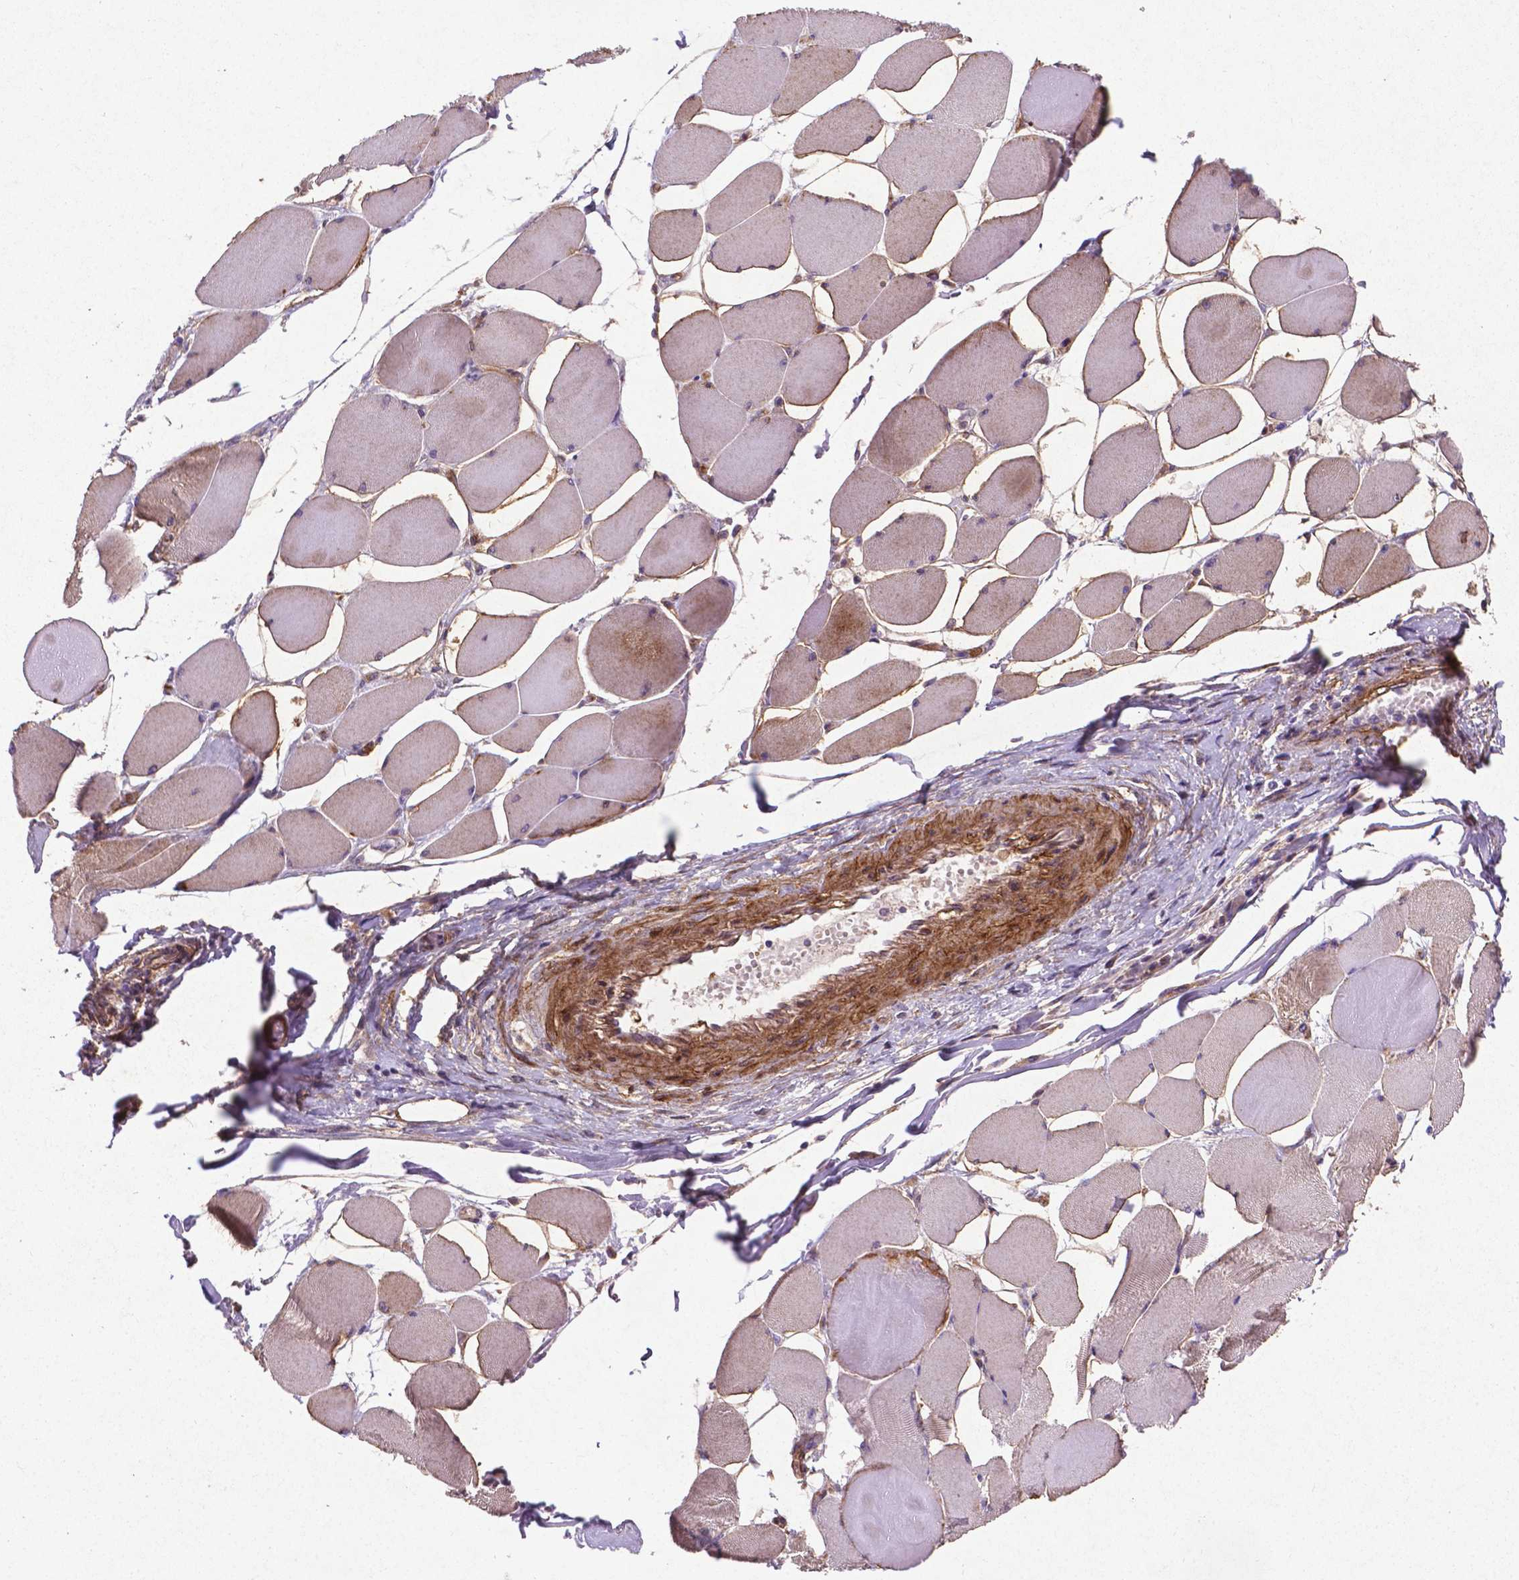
{"staining": {"intensity": "weak", "quantity": "25%-75%", "location": "cytoplasmic/membranous"}, "tissue": "skeletal muscle", "cell_type": "Myocytes", "image_type": "normal", "snomed": [{"axis": "morphology", "description": "Normal tissue, NOS"}, {"axis": "topography", "description": "Skeletal muscle"}], "caption": "Brown immunohistochemical staining in benign skeletal muscle shows weak cytoplasmic/membranous expression in approximately 25%-75% of myocytes.", "gene": "RRAS", "patient": {"sex": "female", "age": 75}}